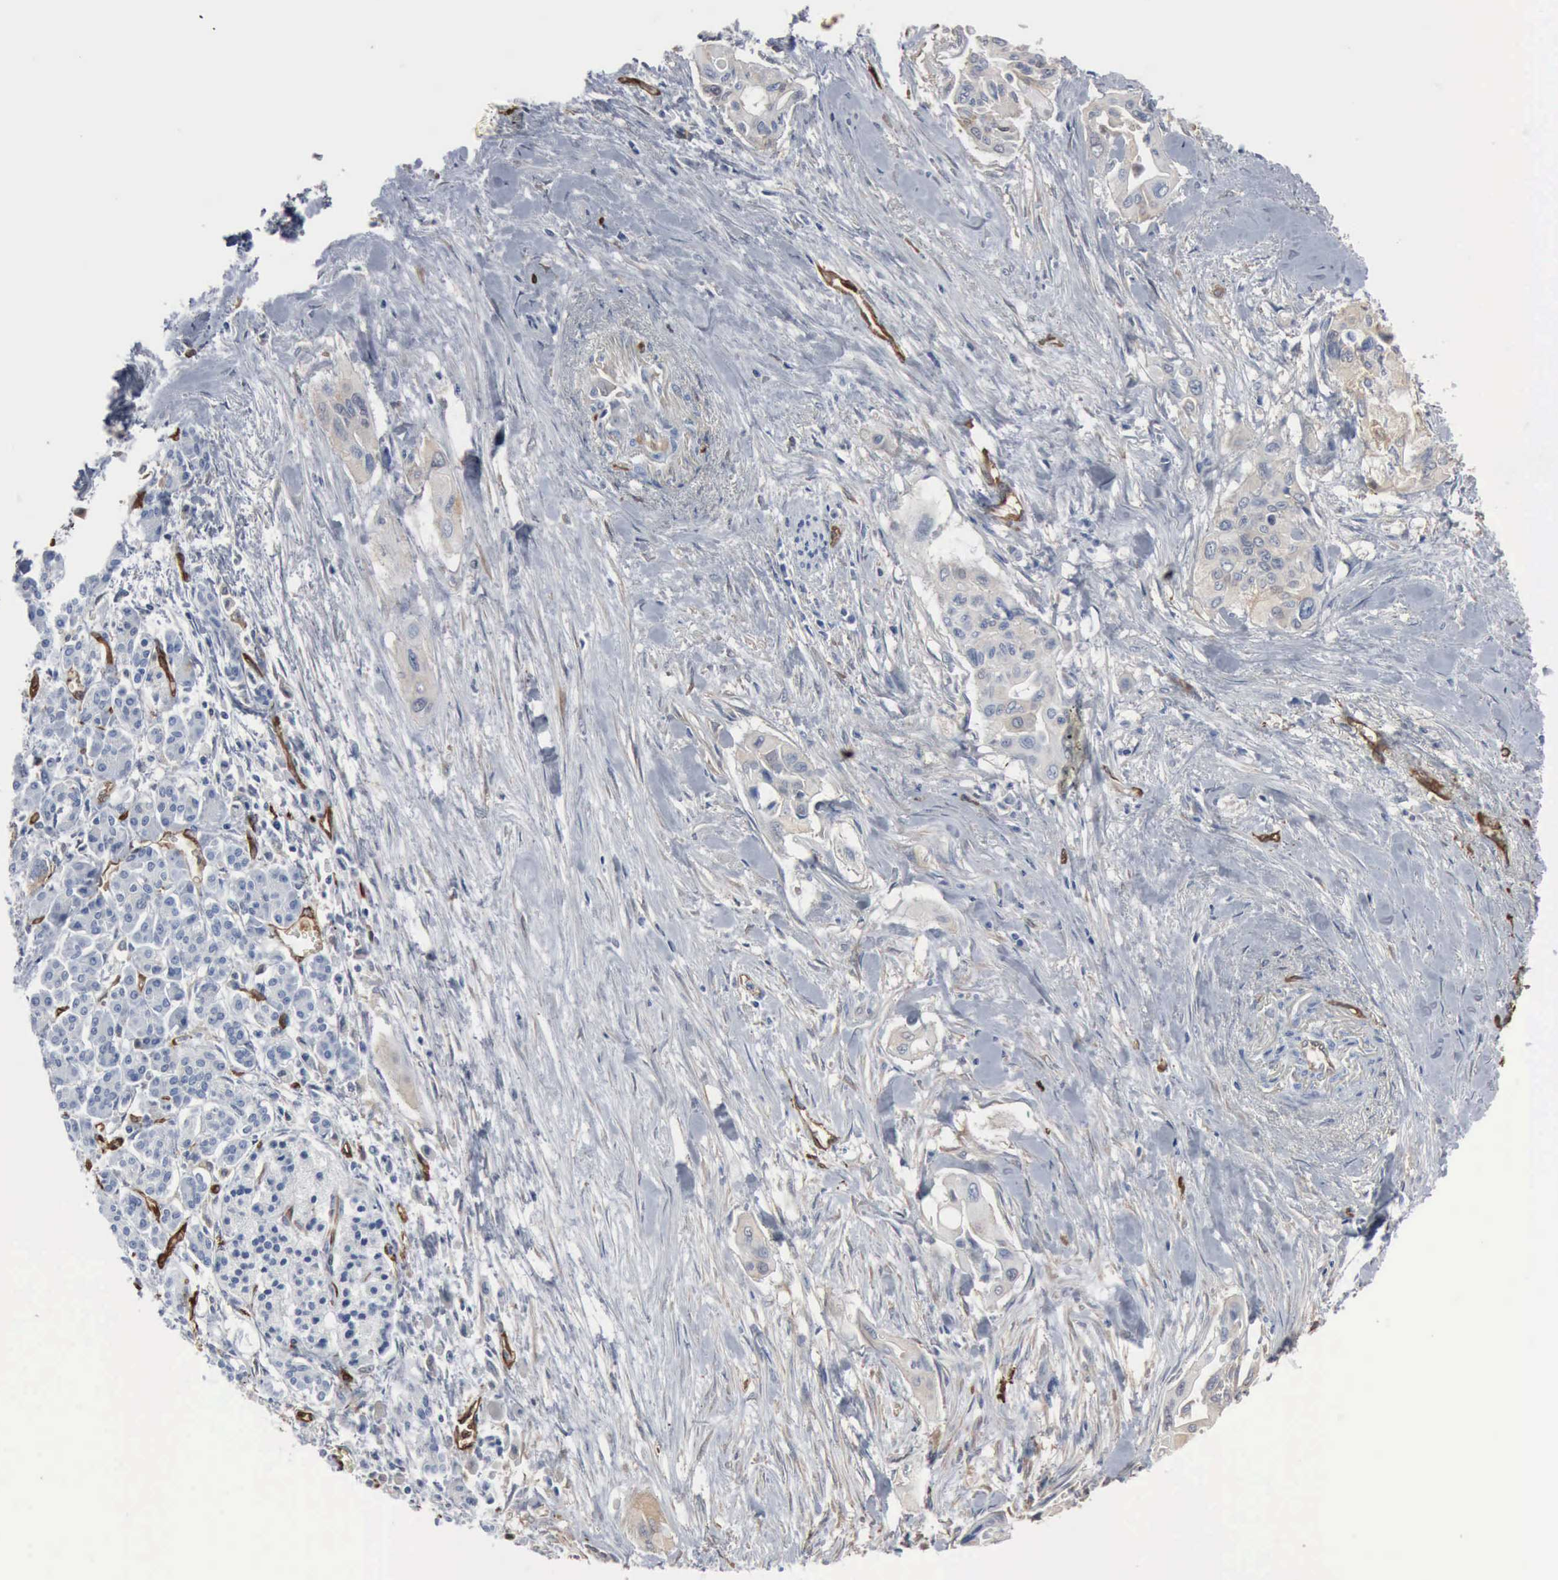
{"staining": {"intensity": "weak", "quantity": "25%-75%", "location": "cytoplasmic/membranous"}, "tissue": "pancreatic cancer", "cell_type": "Tumor cells", "image_type": "cancer", "snomed": [{"axis": "morphology", "description": "Adenocarcinoma, NOS"}, {"axis": "topography", "description": "Pancreas"}], "caption": "Immunohistochemical staining of adenocarcinoma (pancreatic) exhibits low levels of weak cytoplasmic/membranous staining in about 25%-75% of tumor cells. (Brightfield microscopy of DAB IHC at high magnification).", "gene": "FSCN1", "patient": {"sex": "male", "age": 77}}